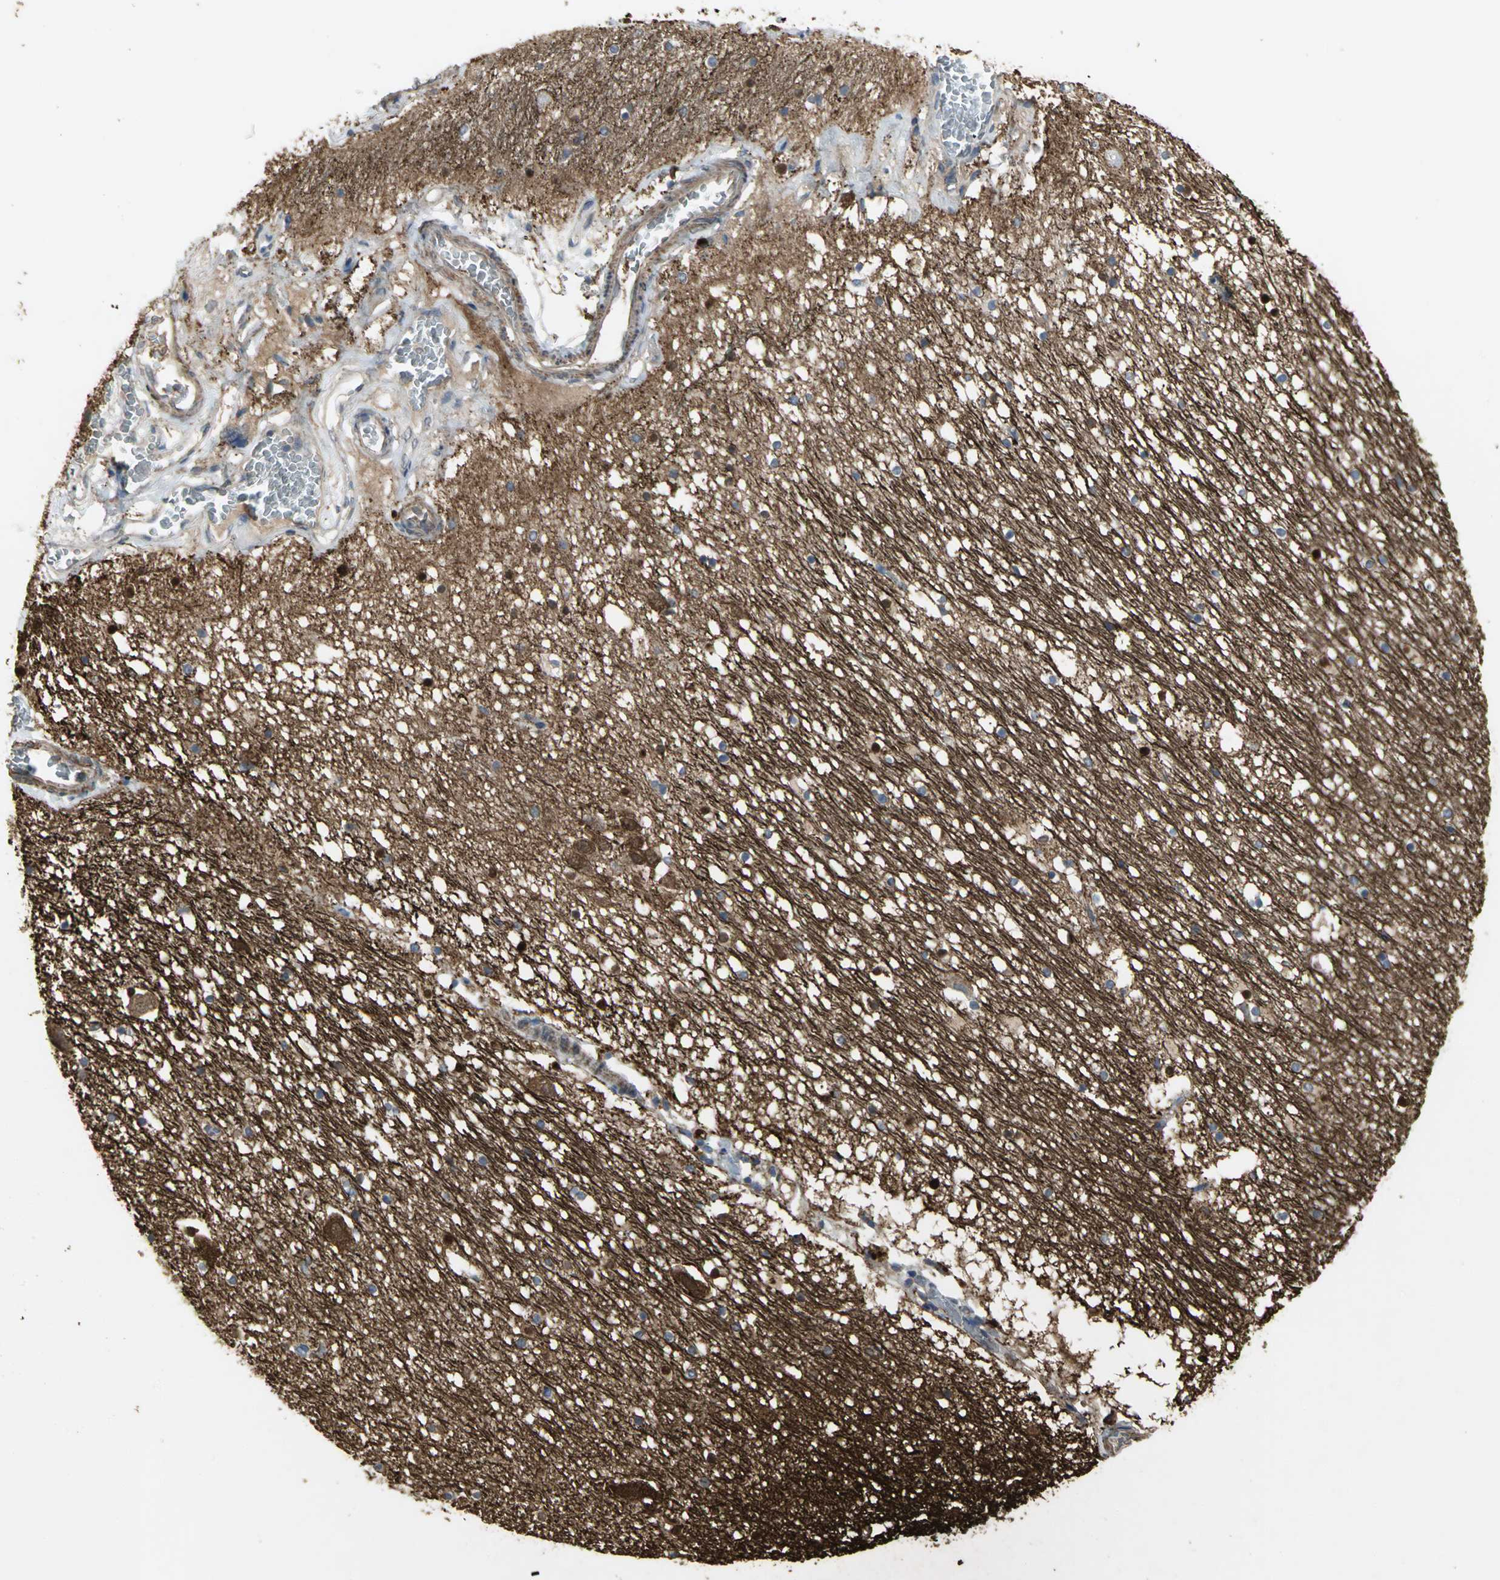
{"staining": {"intensity": "weak", "quantity": "25%-75%", "location": "cytoplasmic/membranous"}, "tissue": "hippocampus", "cell_type": "Glial cells", "image_type": "normal", "snomed": [{"axis": "morphology", "description": "Normal tissue, NOS"}, {"axis": "topography", "description": "Hippocampus"}], "caption": "Immunohistochemistry (IHC) of benign hippocampus exhibits low levels of weak cytoplasmic/membranous positivity in approximately 25%-75% of glial cells.", "gene": "MET", "patient": {"sex": "male", "age": 45}}